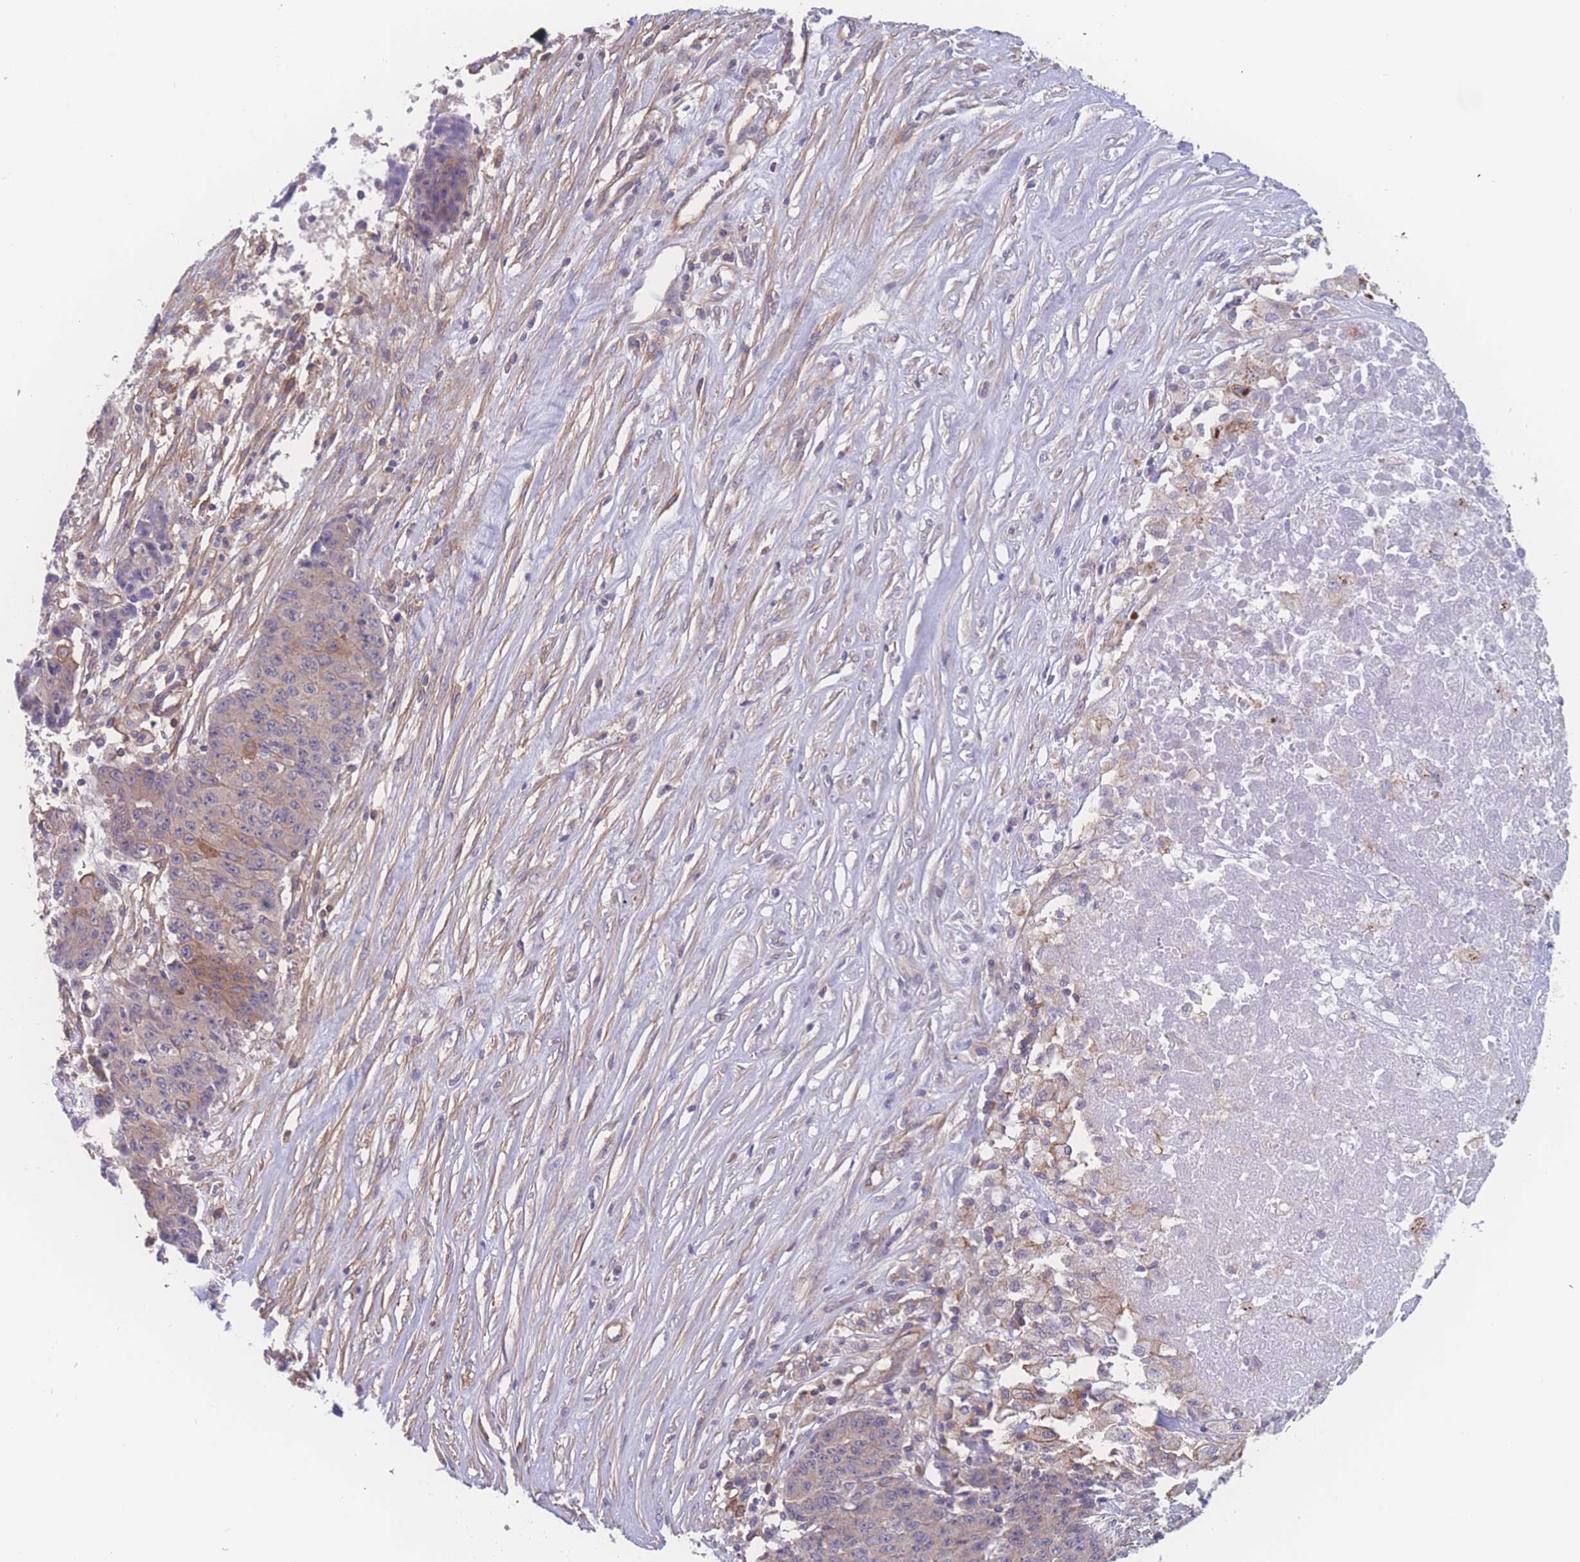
{"staining": {"intensity": "moderate", "quantity": "<25%", "location": "cytoplasmic/membranous"}, "tissue": "ovarian cancer", "cell_type": "Tumor cells", "image_type": "cancer", "snomed": [{"axis": "morphology", "description": "Carcinoma, endometroid"}, {"axis": "topography", "description": "Ovary"}], "caption": "Immunohistochemical staining of ovarian cancer (endometroid carcinoma) demonstrates moderate cytoplasmic/membranous protein staining in about <25% of tumor cells. (IHC, brightfield microscopy, high magnification).", "gene": "CFAP97", "patient": {"sex": "female", "age": 42}}